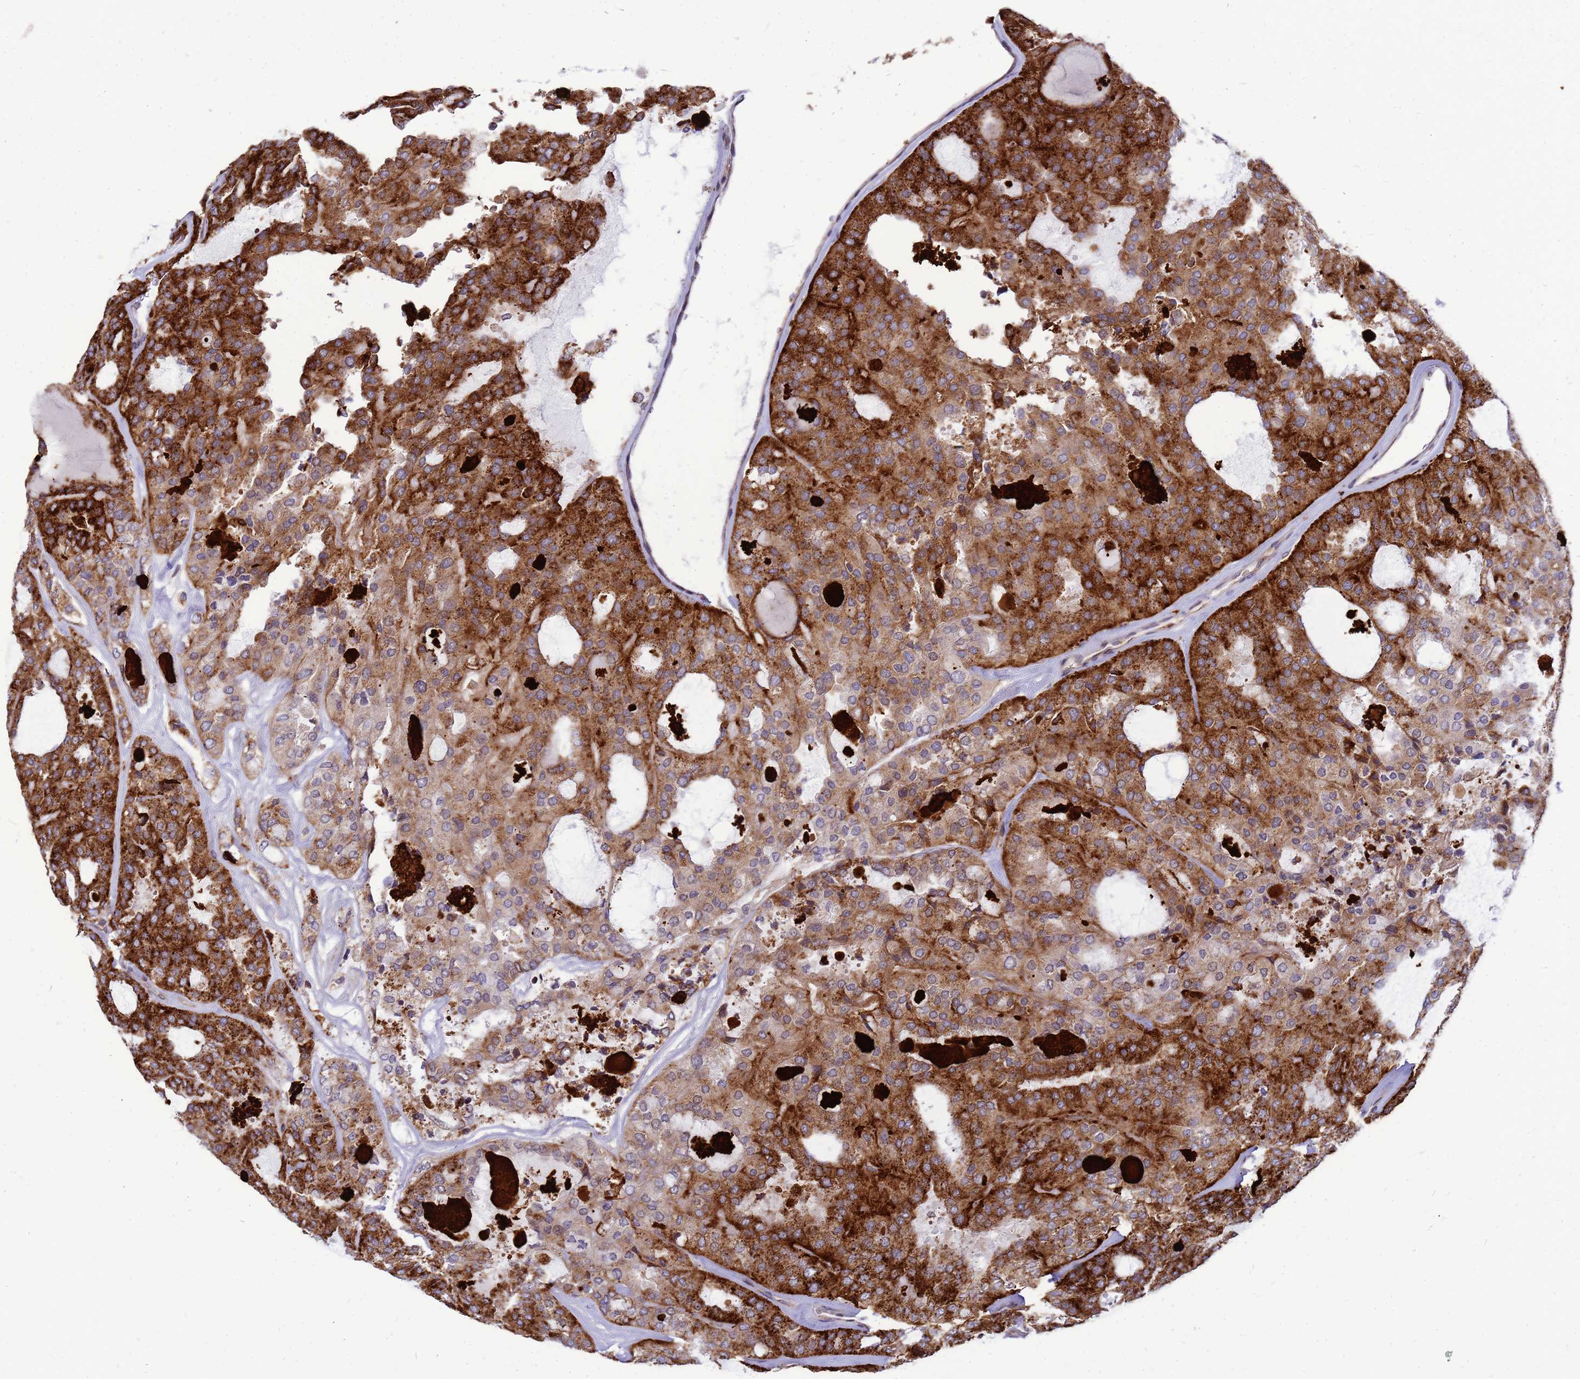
{"staining": {"intensity": "strong", "quantity": ">75%", "location": "cytoplasmic/membranous"}, "tissue": "thyroid cancer", "cell_type": "Tumor cells", "image_type": "cancer", "snomed": [{"axis": "morphology", "description": "Follicular adenoma carcinoma, NOS"}, {"axis": "topography", "description": "Thyroid gland"}], "caption": "Thyroid follicular adenoma carcinoma stained for a protein (brown) reveals strong cytoplasmic/membranous positive positivity in about >75% of tumor cells.", "gene": "C12orf43", "patient": {"sex": "male", "age": 75}}